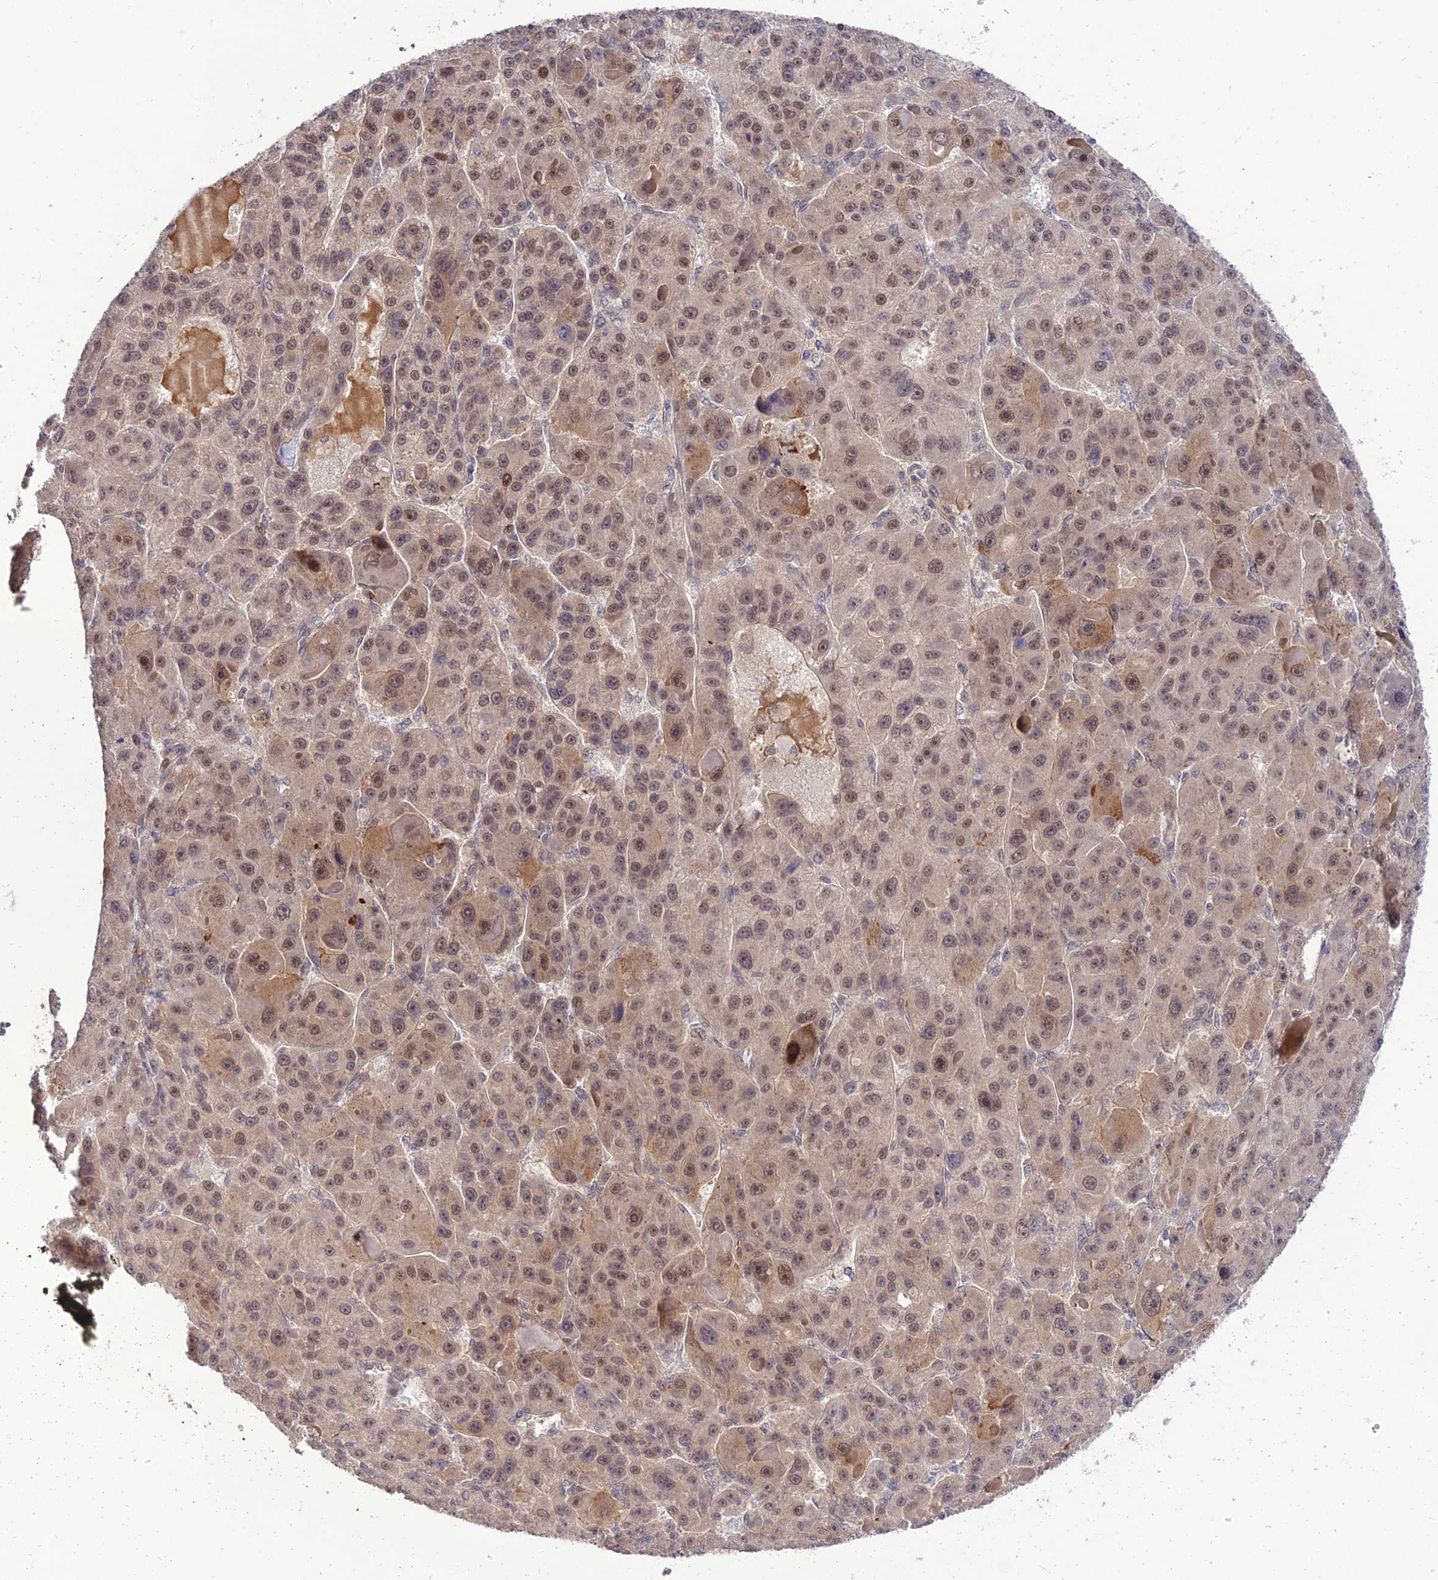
{"staining": {"intensity": "moderate", "quantity": ">75%", "location": "nuclear"}, "tissue": "liver cancer", "cell_type": "Tumor cells", "image_type": "cancer", "snomed": [{"axis": "morphology", "description": "Carcinoma, Hepatocellular, NOS"}, {"axis": "topography", "description": "Liver"}], "caption": "DAB immunohistochemical staining of human liver hepatocellular carcinoma demonstrates moderate nuclear protein expression in about >75% of tumor cells. Nuclei are stained in blue.", "gene": "ZNF85", "patient": {"sex": "male", "age": 76}}